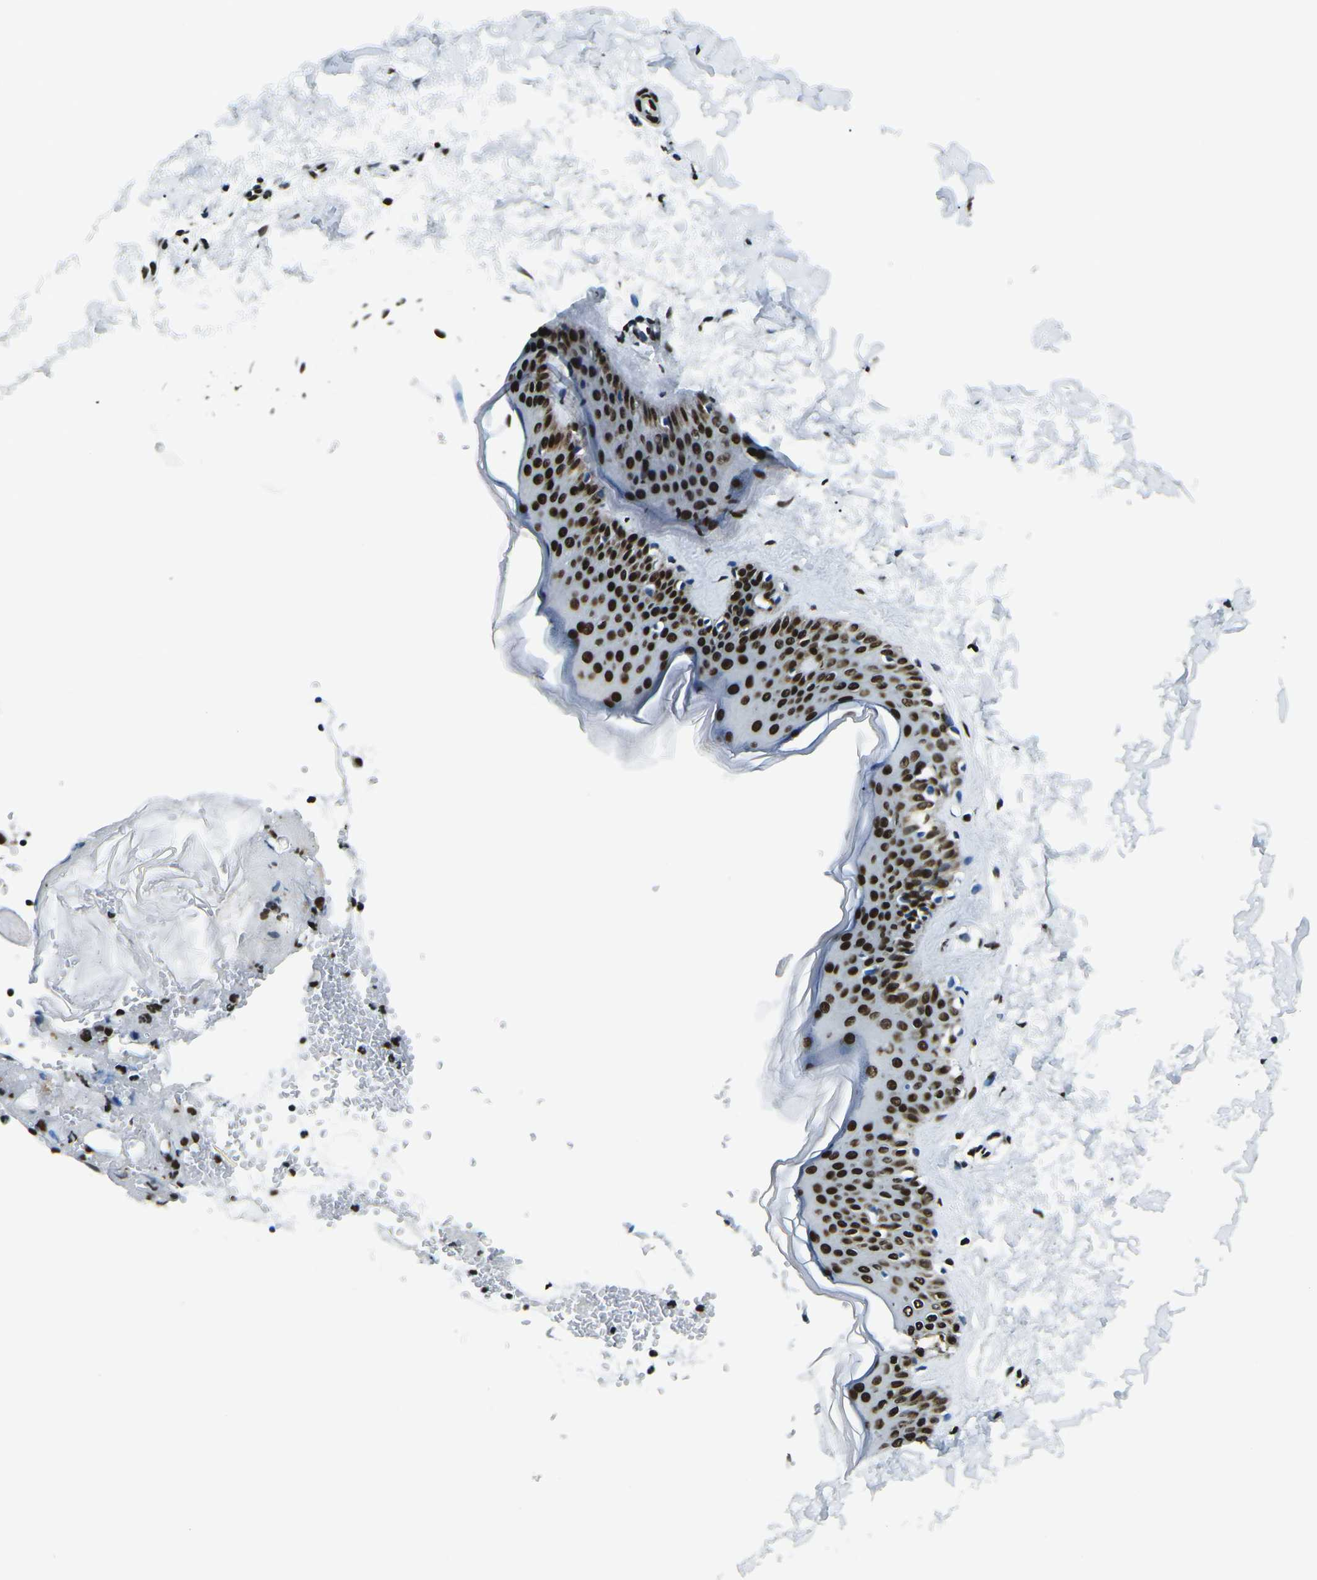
{"staining": {"intensity": "moderate", "quantity": ">75%", "location": "nuclear"}, "tissue": "skin", "cell_type": "Fibroblasts", "image_type": "normal", "snomed": [{"axis": "morphology", "description": "Normal tissue, NOS"}, {"axis": "topography", "description": "Skin"}], "caption": "The micrograph exhibits staining of benign skin, revealing moderate nuclear protein positivity (brown color) within fibroblasts.", "gene": "HNRNPL", "patient": {"sex": "female", "age": 41}}